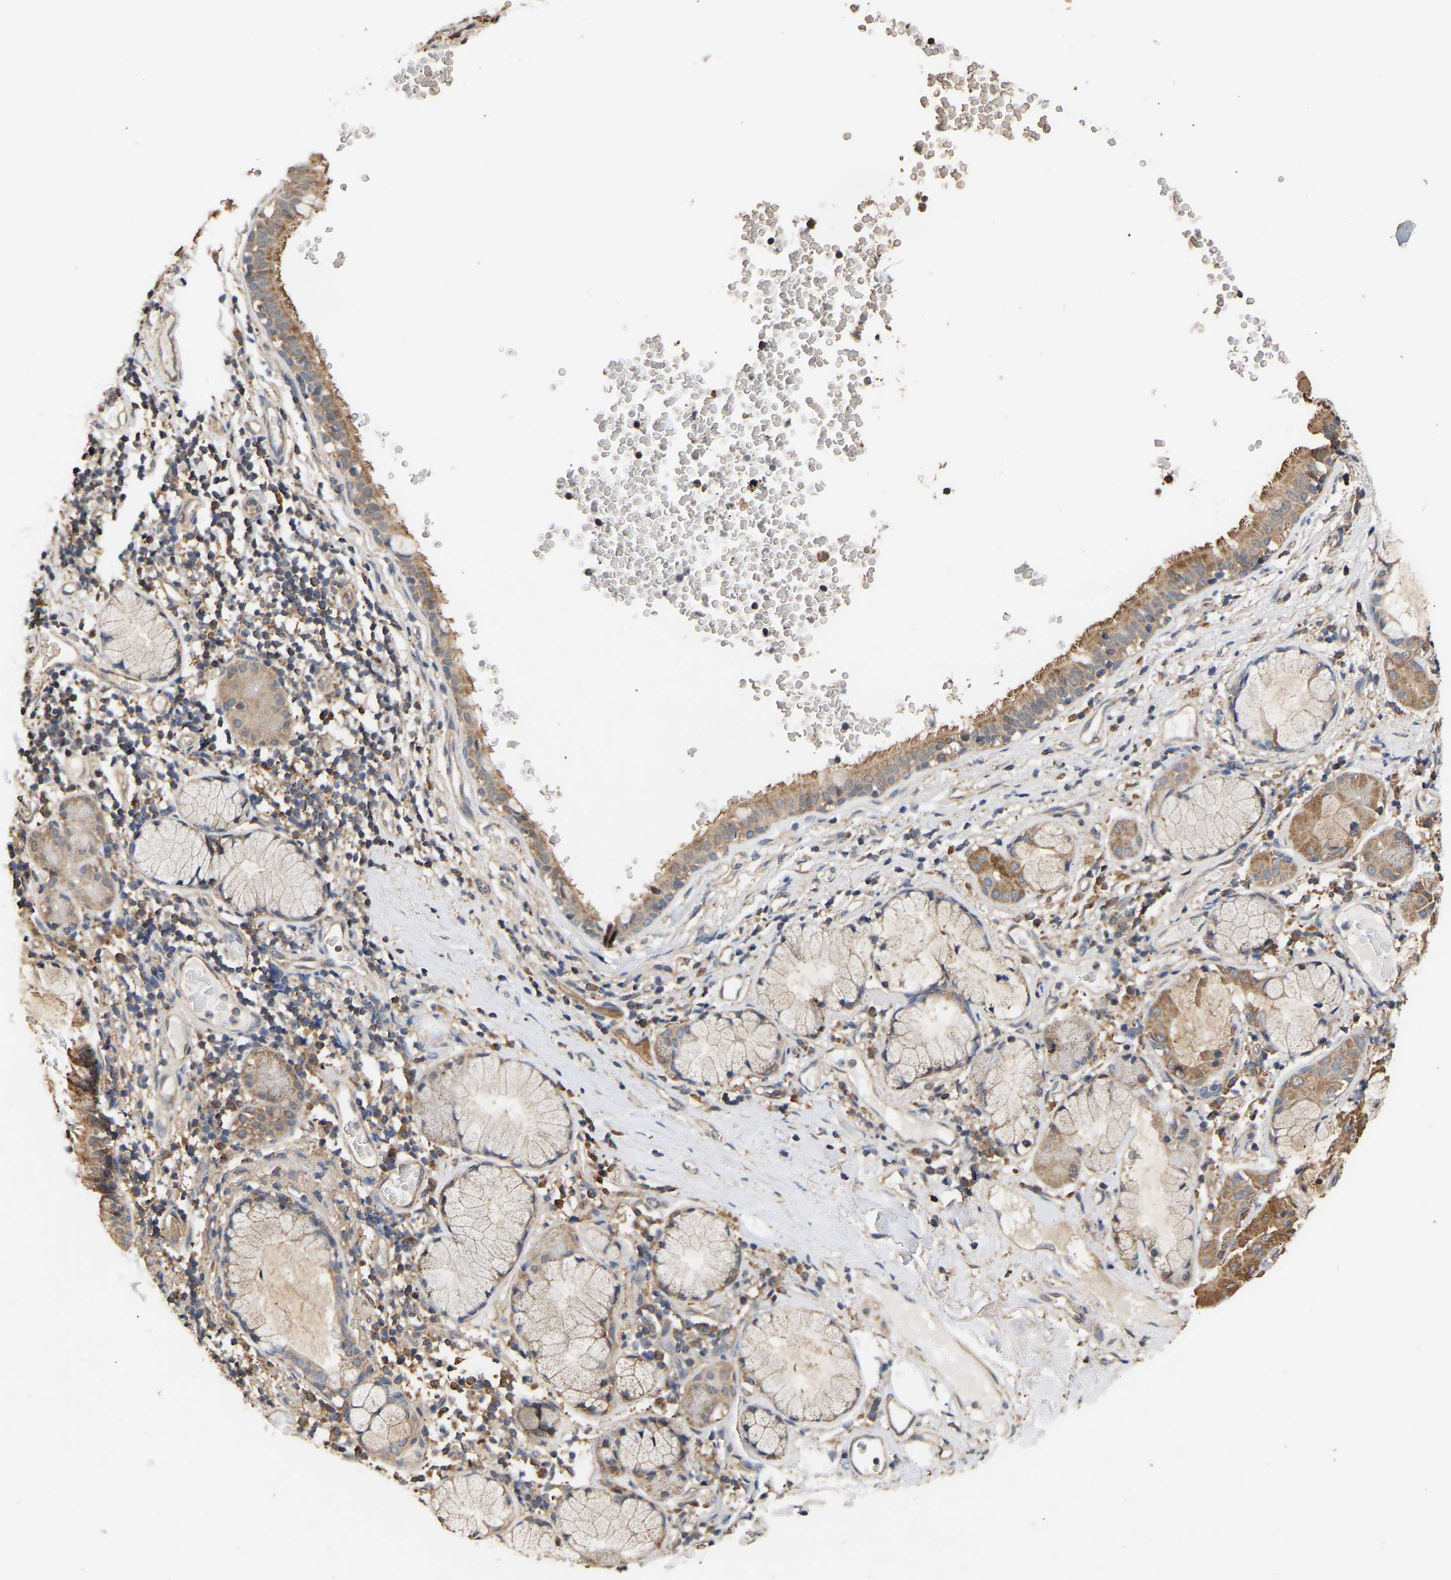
{"staining": {"intensity": "moderate", "quantity": ">75%", "location": "cytoplasmic/membranous"}, "tissue": "bronchus", "cell_type": "Respiratory epithelial cells", "image_type": "normal", "snomed": [{"axis": "morphology", "description": "Normal tissue, NOS"}, {"axis": "morphology", "description": "Inflammation, NOS"}, {"axis": "topography", "description": "Cartilage tissue"}, {"axis": "topography", "description": "Bronchus"}], "caption": "IHC (DAB) staining of benign bronchus demonstrates moderate cytoplasmic/membranous protein staining in about >75% of respiratory epithelial cells. The protein is stained brown, and the nuclei are stained in blue (DAB (3,3'-diaminobenzidine) IHC with brightfield microscopy, high magnification).", "gene": "ZNF26", "patient": {"sex": "male", "age": 77}}